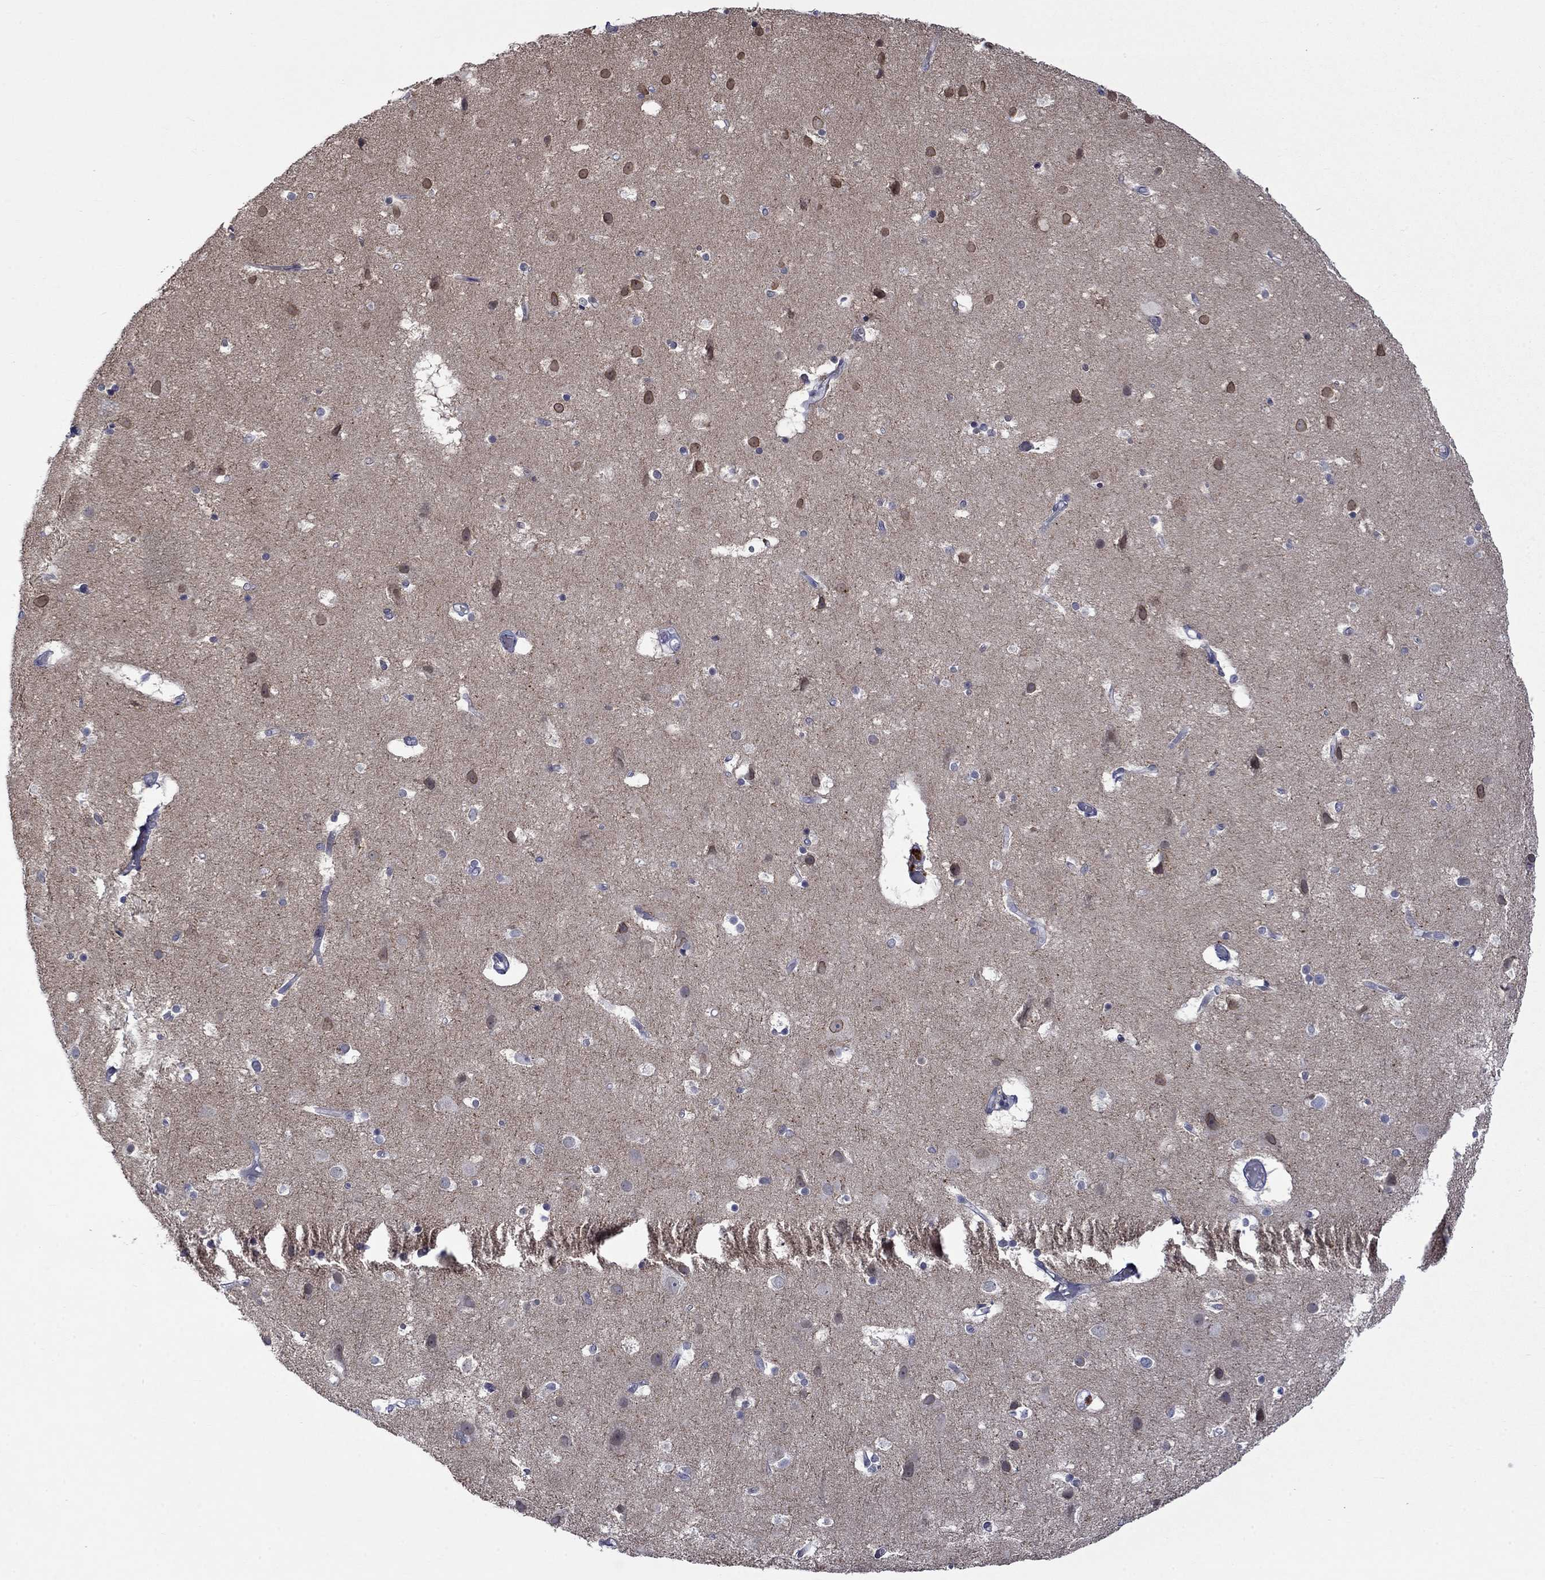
{"staining": {"intensity": "negative", "quantity": "none", "location": "none"}, "tissue": "cerebral cortex", "cell_type": "Endothelial cells", "image_type": "normal", "snomed": [{"axis": "morphology", "description": "Normal tissue, NOS"}, {"axis": "topography", "description": "Cerebral cortex"}], "caption": "IHC micrograph of normal human cerebral cortex stained for a protein (brown), which reveals no positivity in endothelial cells.", "gene": "NSMF", "patient": {"sex": "female", "age": 52}}